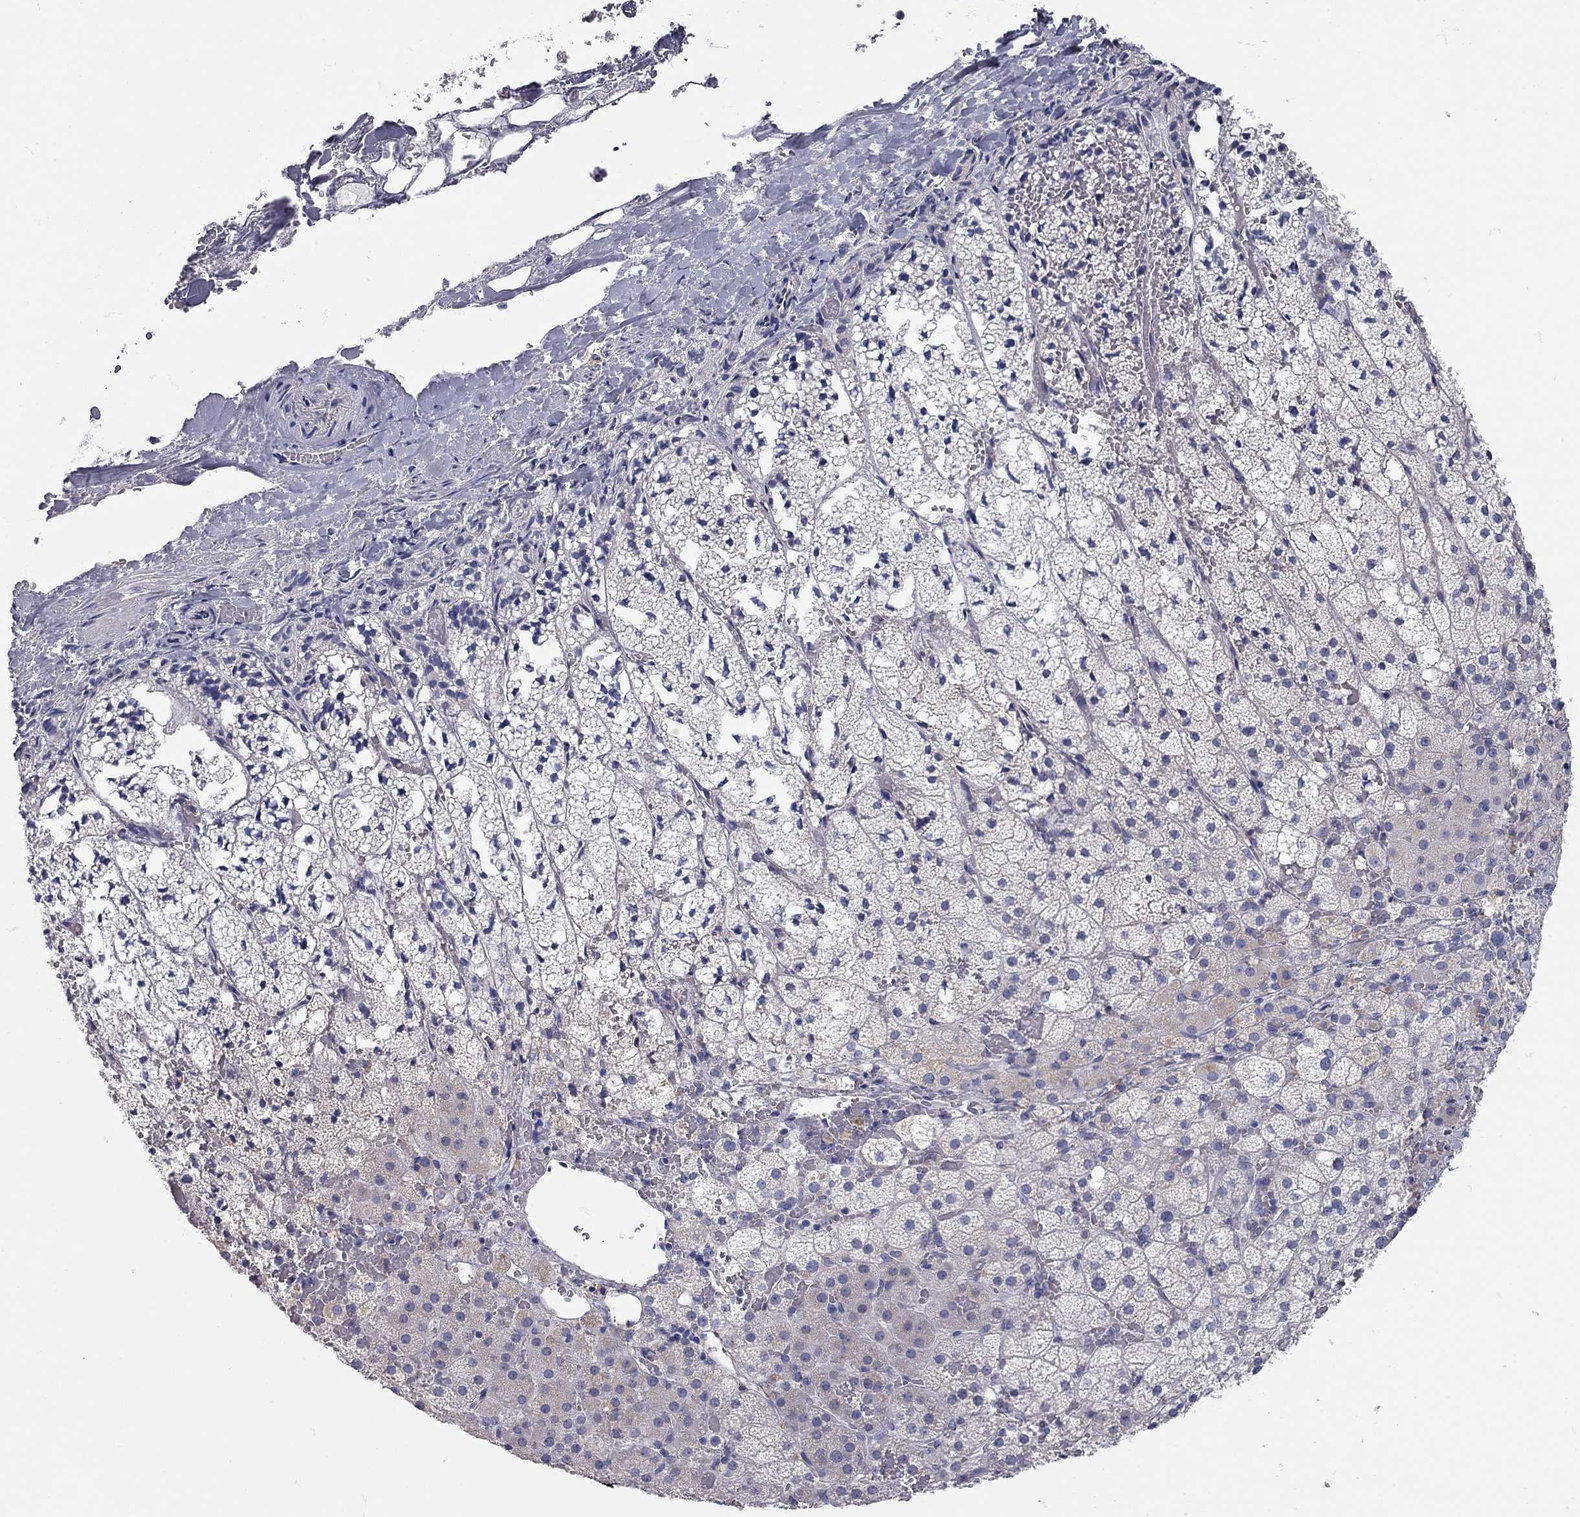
{"staining": {"intensity": "negative", "quantity": "none", "location": "none"}, "tissue": "adrenal gland", "cell_type": "Glandular cells", "image_type": "normal", "snomed": [{"axis": "morphology", "description": "Normal tissue, NOS"}, {"axis": "topography", "description": "Adrenal gland"}], "caption": "IHC image of benign human adrenal gland stained for a protein (brown), which demonstrates no staining in glandular cells.", "gene": "XAGE2", "patient": {"sex": "male", "age": 53}}